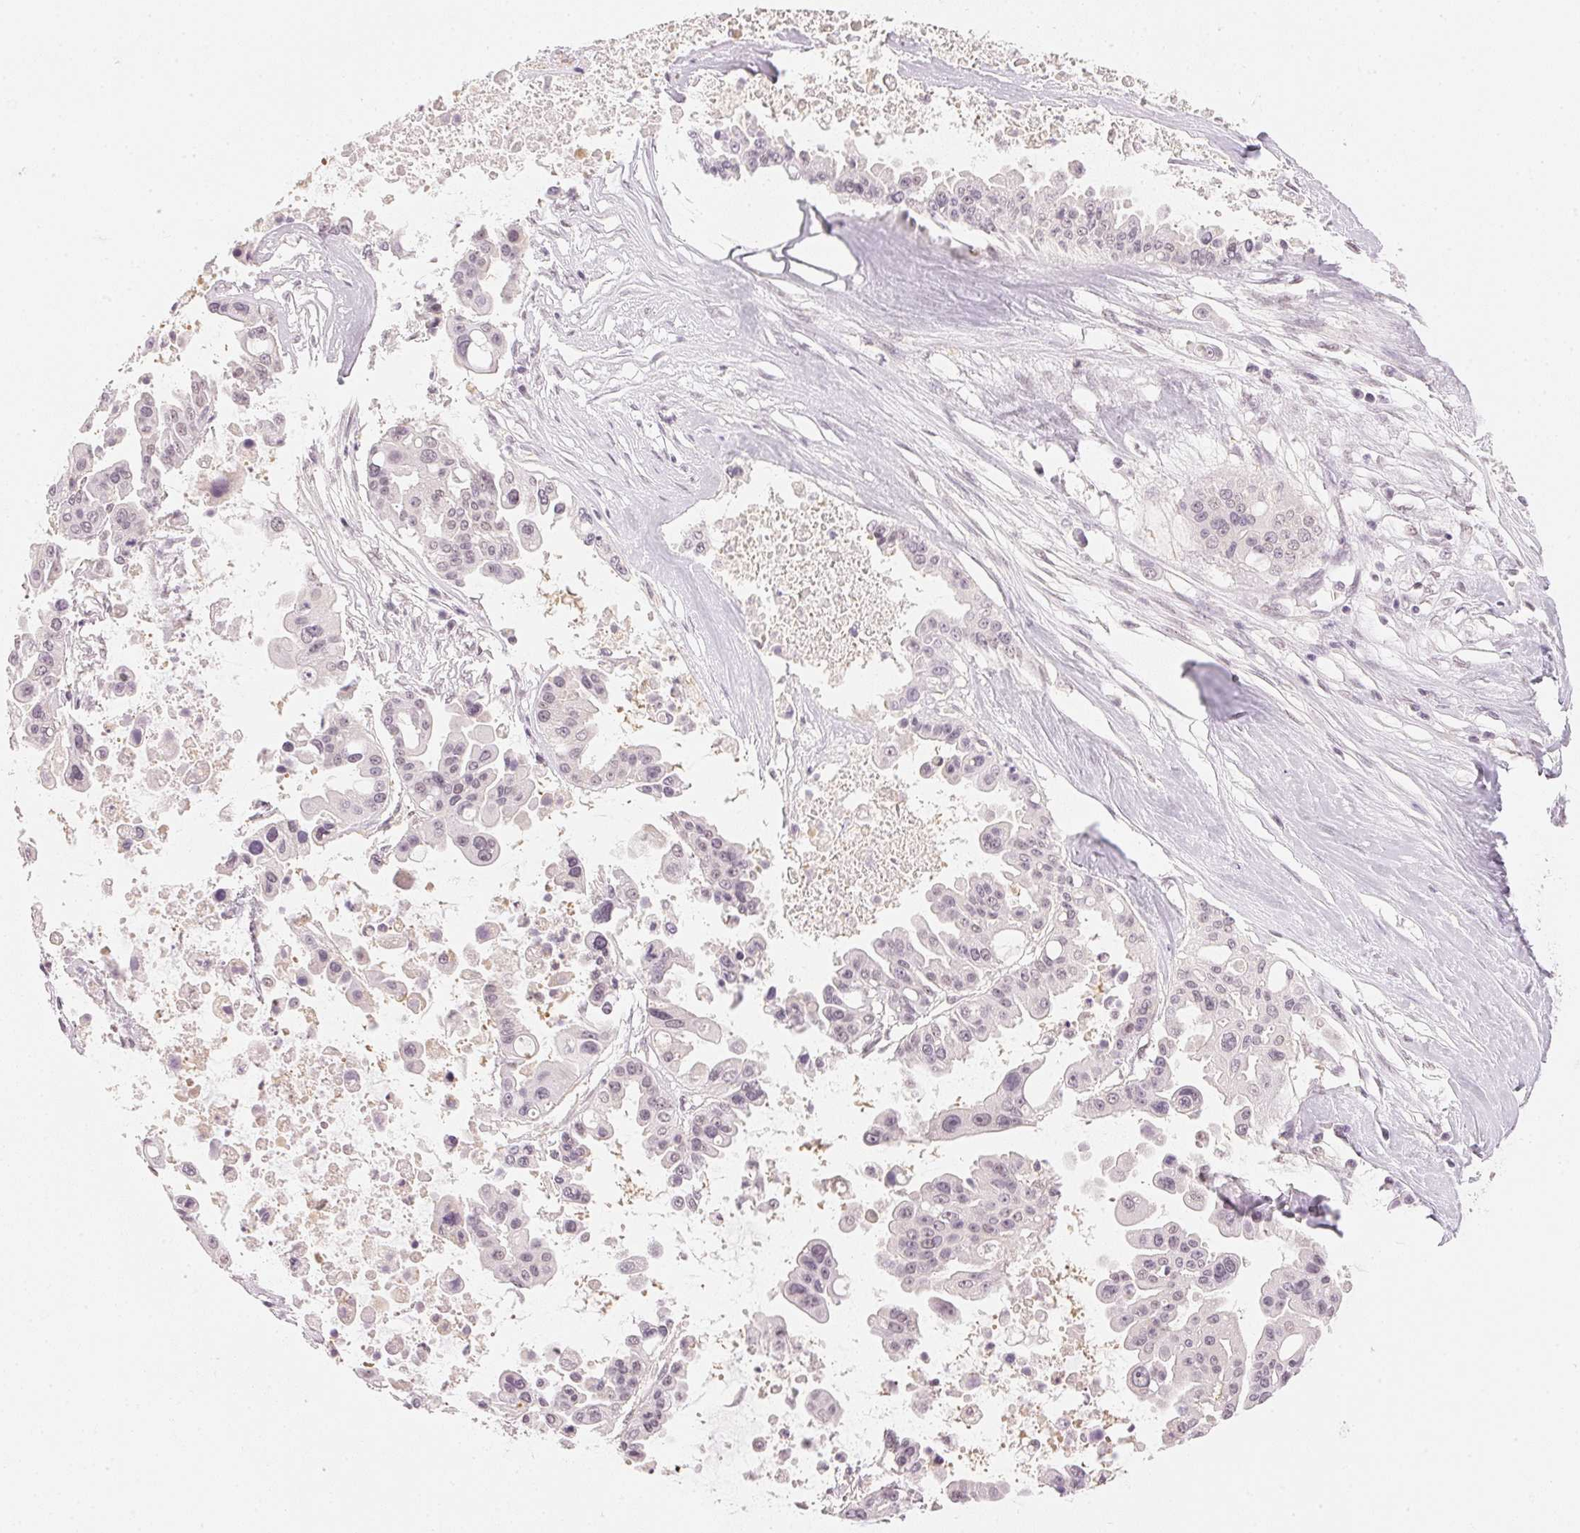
{"staining": {"intensity": "weak", "quantity": "25%-75%", "location": "nuclear"}, "tissue": "ovarian cancer", "cell_type": "Tumor cells", "image_type": "cancer", "snomed": [{"axis": "morphology", "description": "Cystadenocarcinoma, serous, NOS"}, {"axis": "topography", "description": "Ovary"}], "caption": "Immunohistochemical staining of ovarian cancer shows low levels of weak nuclear expression in approximately 25%-75% of tumor cells. (Brightfield microscopy of DAB IHC at high magnification).", "gene": "KPRP", "patient": {"sex": "female", "age": 56}}